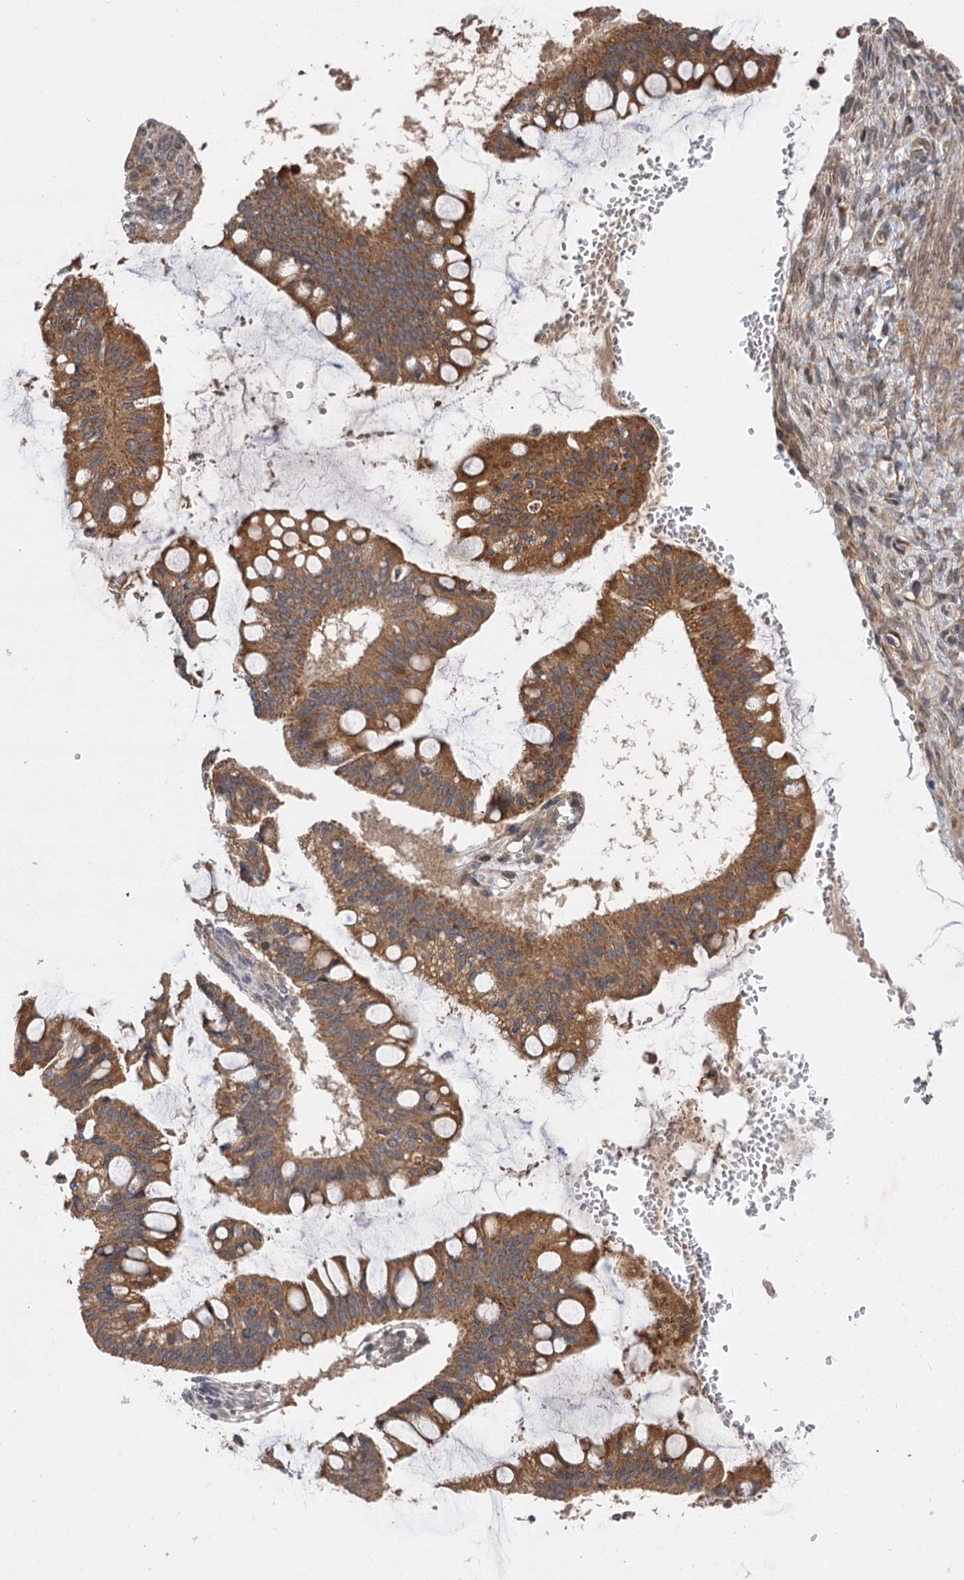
{"staining": {"intensity": "moderate", "quantity": ">75%", "location": "cytoplasmic/membranous"}, "tissue": "ovarian cancer", "cell_type": "Tumor cells", "image_type": "cancer", "snomed": [{"axis": "morphology", "description": "Cystadenocarcinoma, mucinous, NOS"}, {"axis": "topography", "description": "Ovary"}], "caption": "This micrograph reveals ovarian cancer (mucinous cystadenocarcinoma) stained with immunohistochemistry to label a protein in brown. The cytoplasmic/membranous of tumor cells show moderate positivity for the protein. Nuclei are counter-stained blue.", "gene": "FBXW8", "patient": {"sex": "female", "age": 73}}